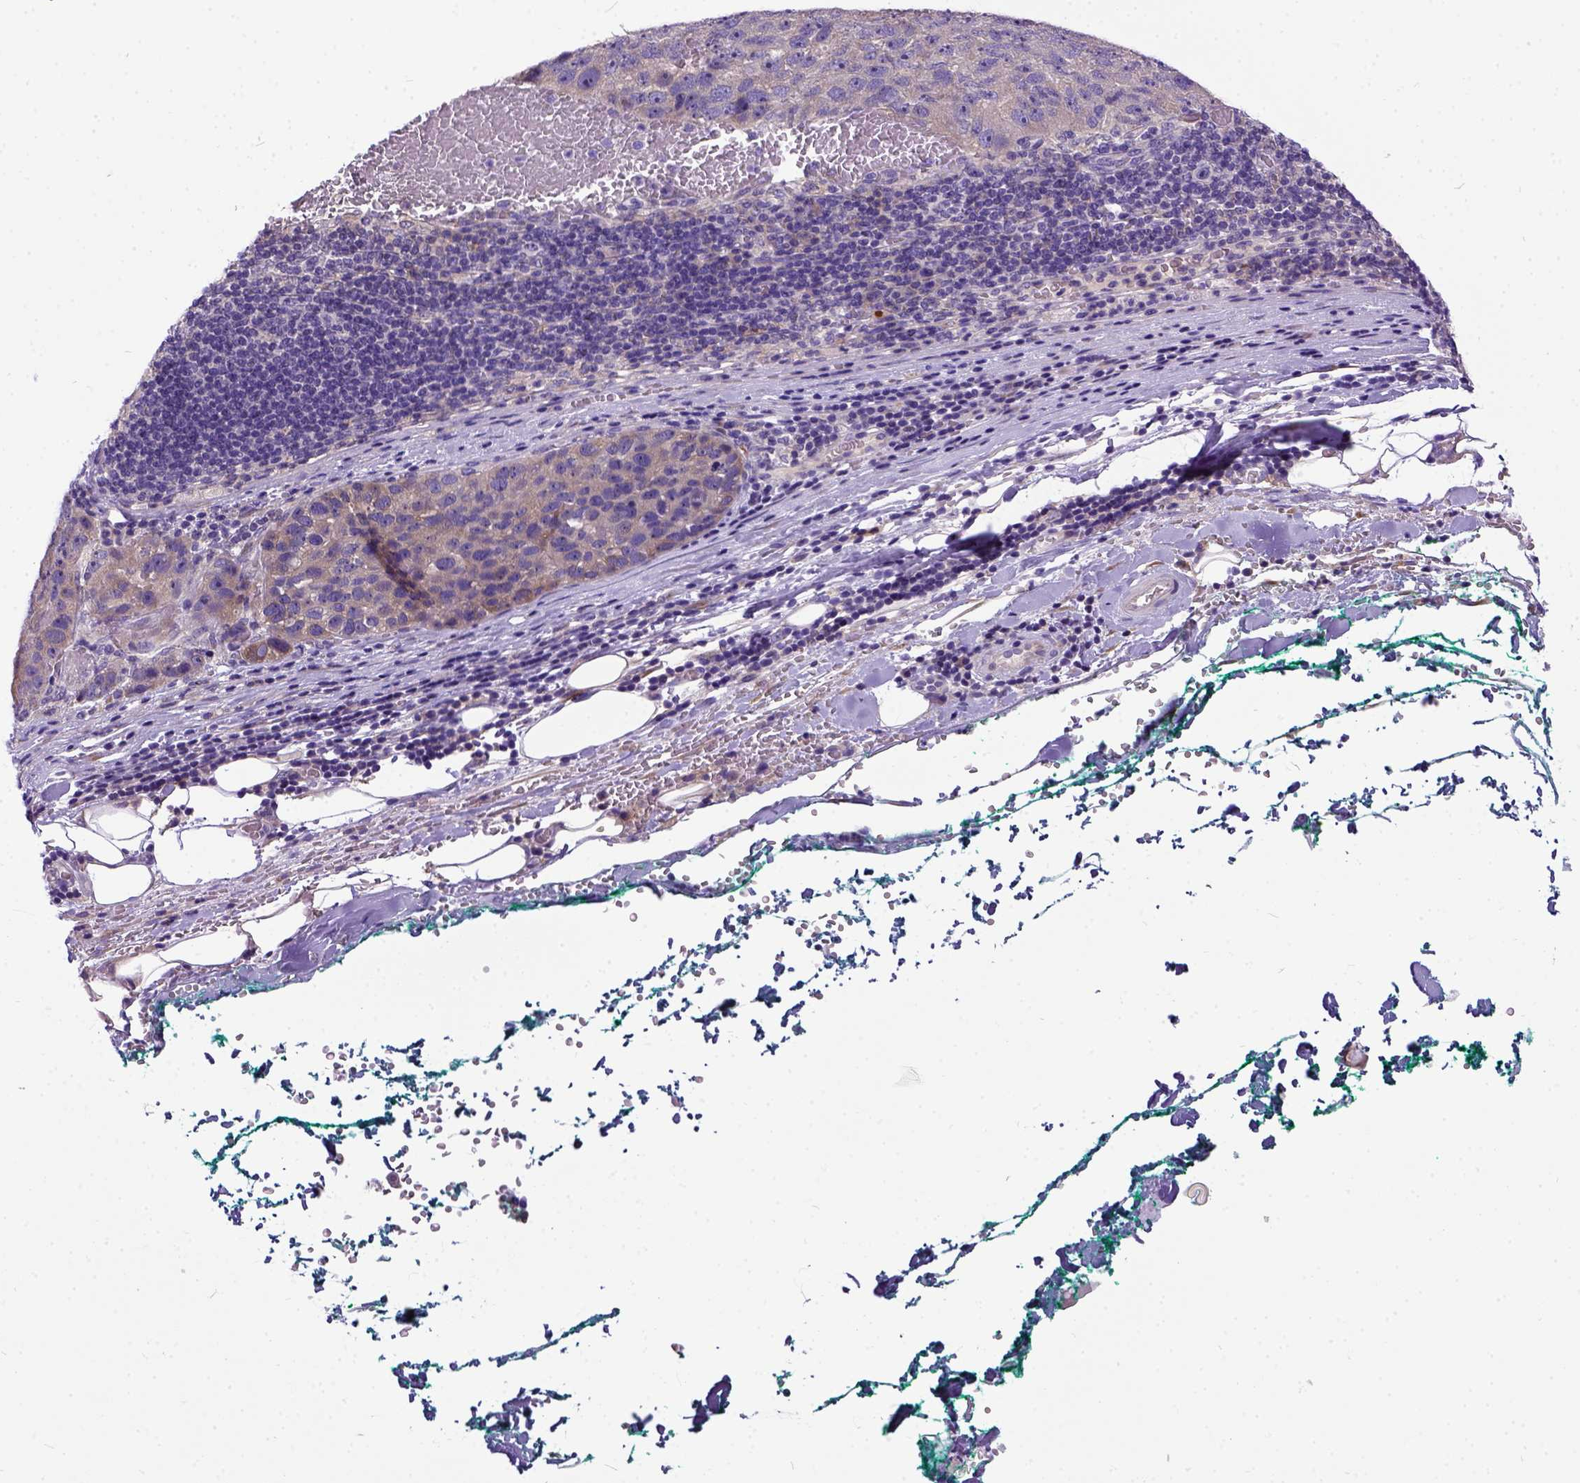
{"staining": {"intensity": "moderate", "quantity": "<25%", "location": "cytoplasmic/membranous"}, "tissue": "pancreatic cancer", "cell_type": "Tumor cells", "image_type": "cancer", "snomed": [{"axis": "morphology", "description": "Adenocarcinoma, NOS"}, {"axis": "topography", "description": "Pancreas"}], "caption": "Protein staining of pancreatic adenocarcinoma tissue demonstrates moderate cytoplasmic/membranous positivity in about <25% of tumor cells.", "gene": "NEK5", "patient": {"sex": "female", "age": 61}}